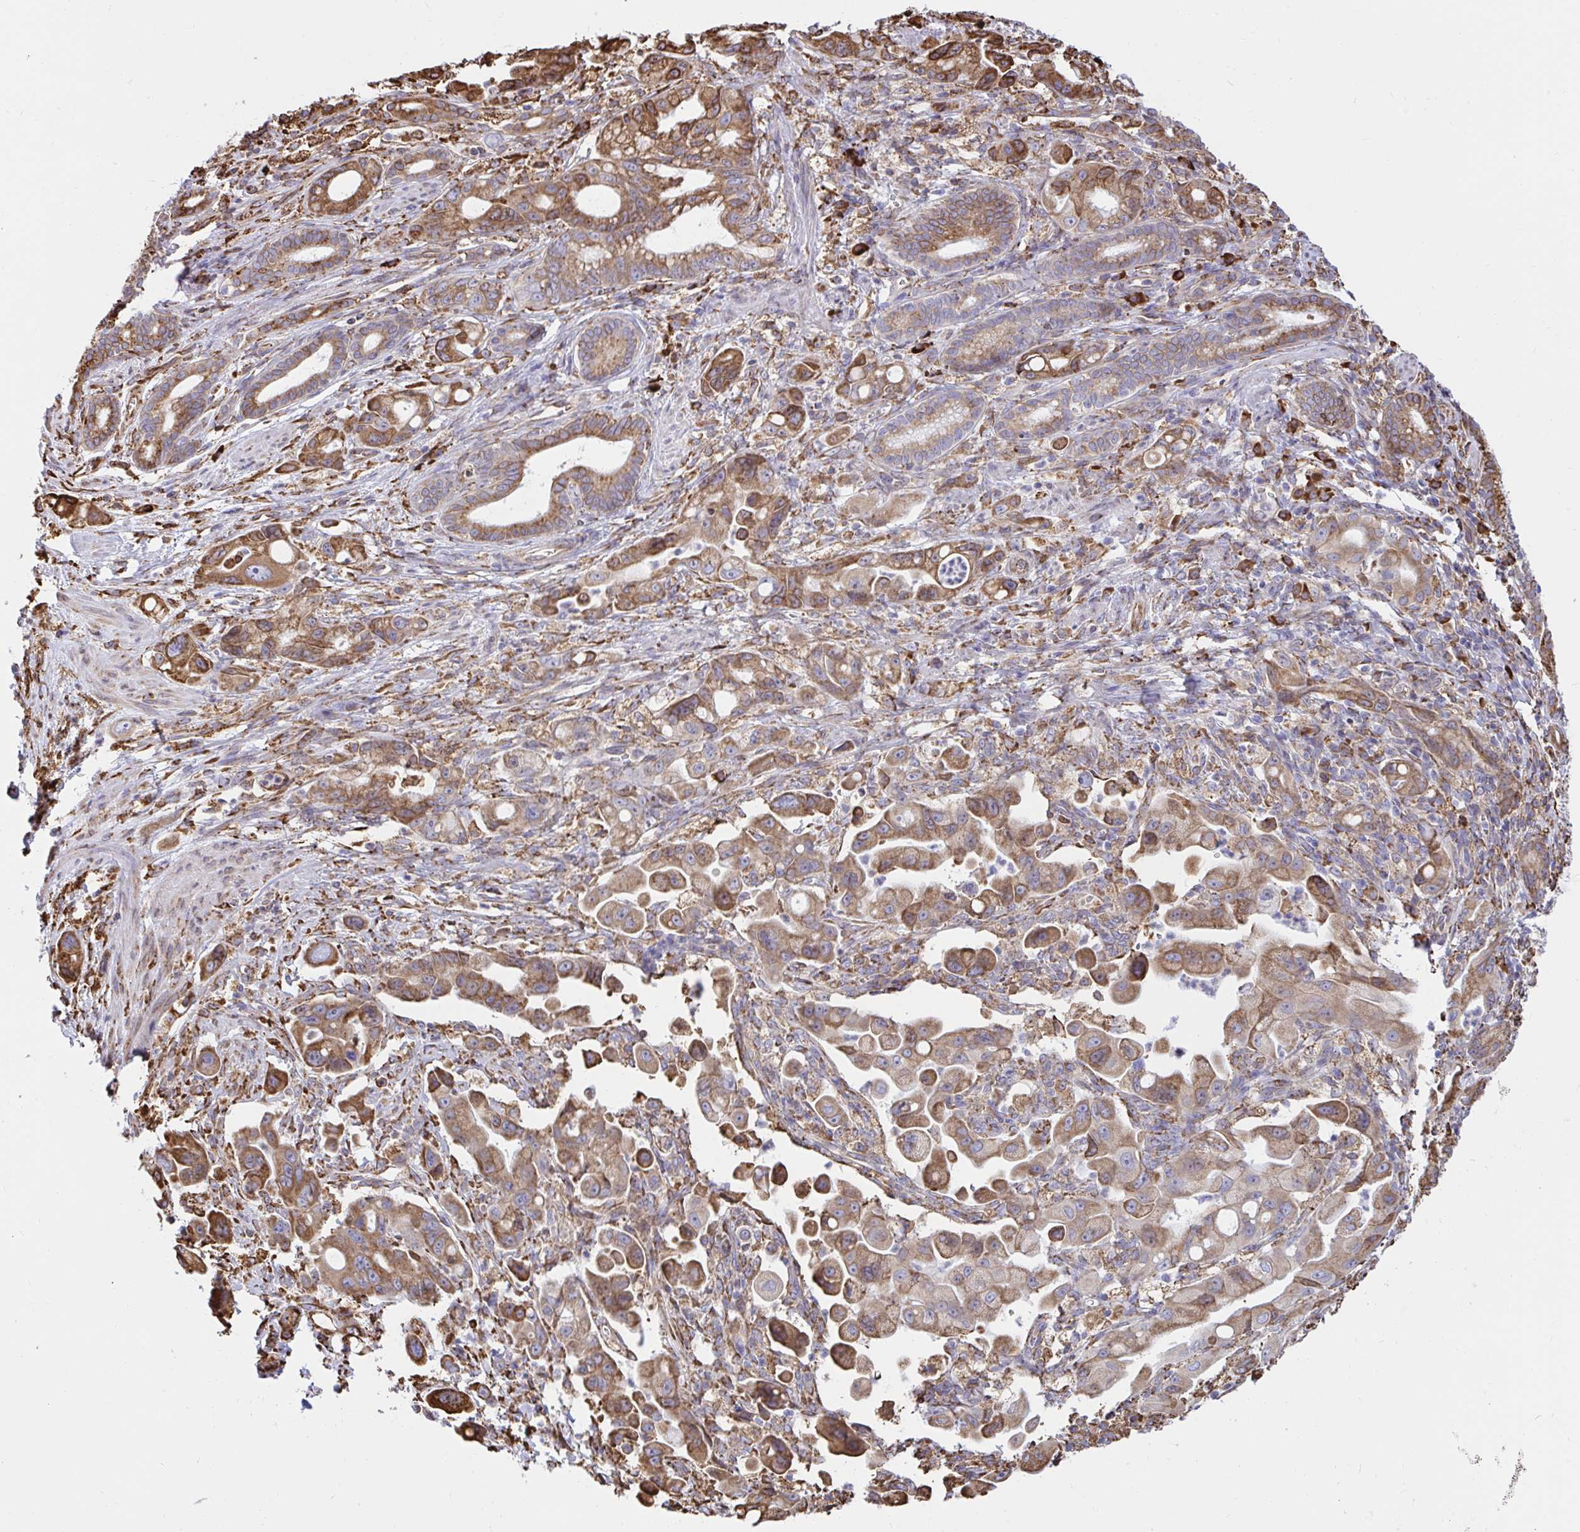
{"staining": {"intensity": "moderate", "quantity": ">75%", "location": "cytoplasmic/membranous"}, "tissue": "pancreatic cancer", "cell_type": "Tumor cells", "image_type": "cancer", "snomed": [{"axis": "morphology", "description": "Adenocarcinoma, NOS"}, {"axis": "topography", "description": "Pancreas"}], "caption": "This is an image of immunohistochemistry staining of pancreatic adenocarcinoma, which shows moderate staining in the cytoplasmic/membranous of tumor cells.", "gene": "CLGN", "patient": {"sex": "male", "age": 68}}